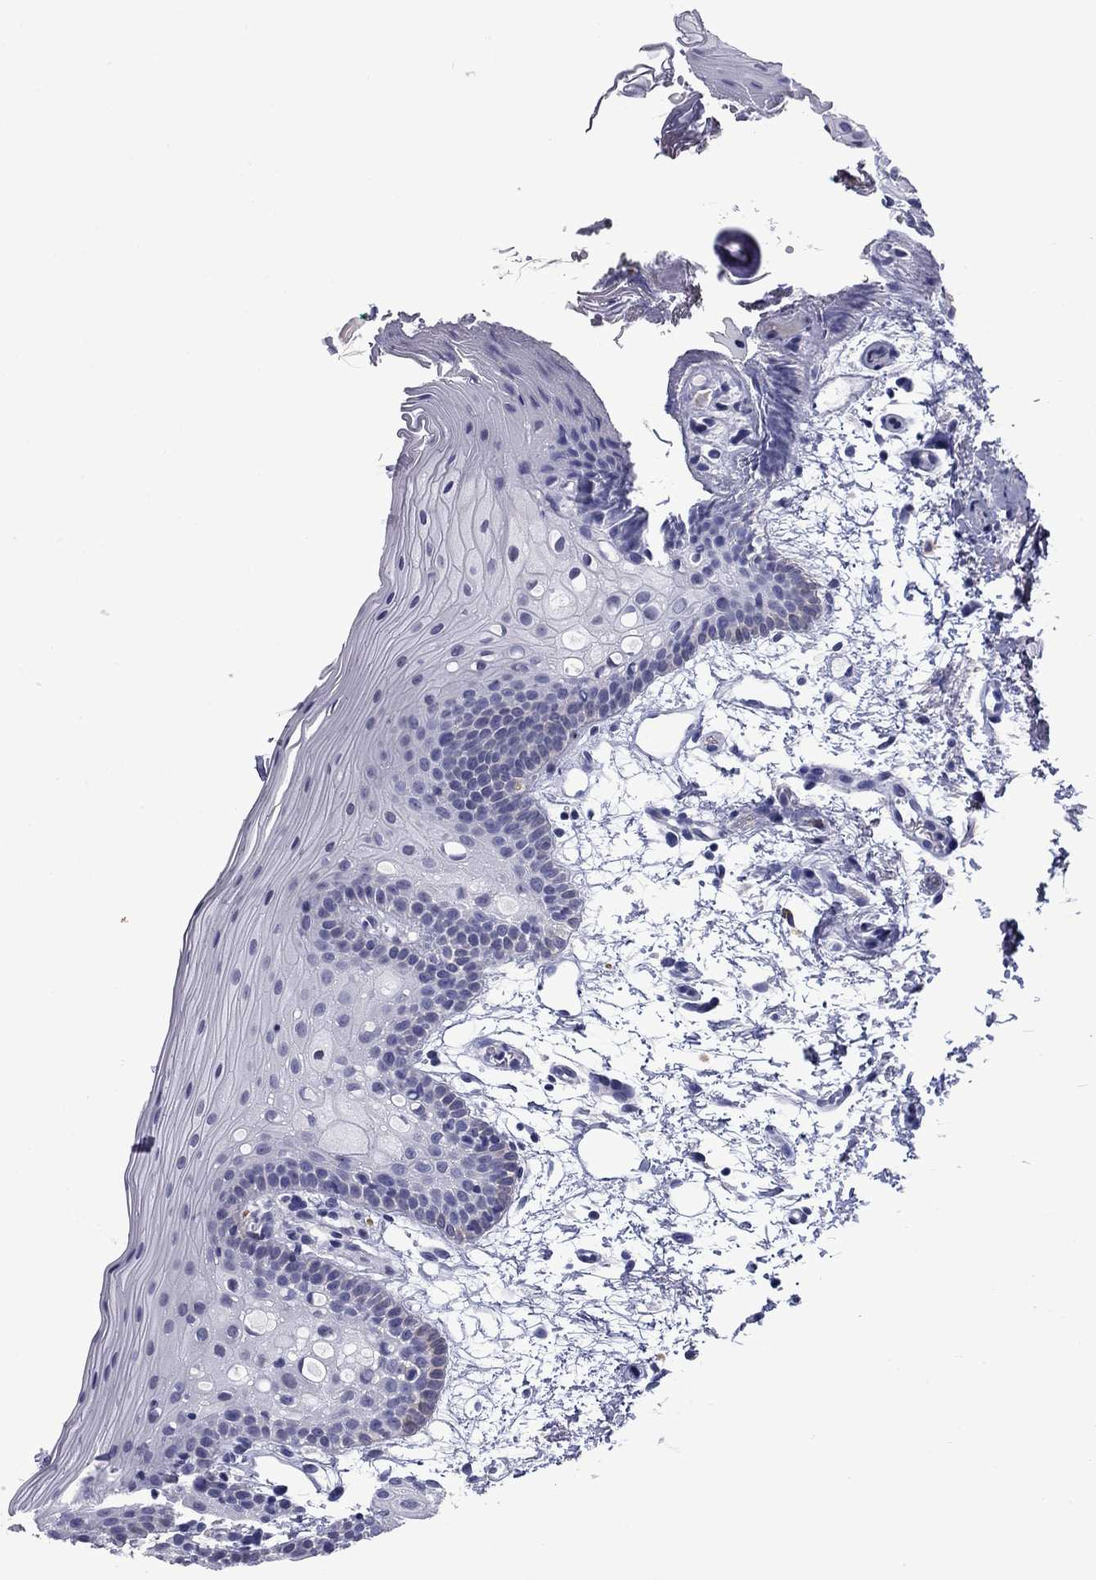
{"staining": {"intensity": "negative", "quantity": "none", "location": "none"}, "tissue": "oral mucosa", "cell_type": "Squamous epithelial cells", "image_type": "normal", "snomed": [{"axis": "morphology", "description": "Normal tissue, NOS"}, {"axis": "topography", "description": "Oral tissue"}, {"axis": "topography", "description": "Tounge, NOS"}], "caption": "This is a histopathology image of immunohistochemistry staining of benign oral mucosa, which shows no expression in squamous epithelial cells.", "gene": "BCL2L14", "patient": {"sex": "female", "age": 83}}